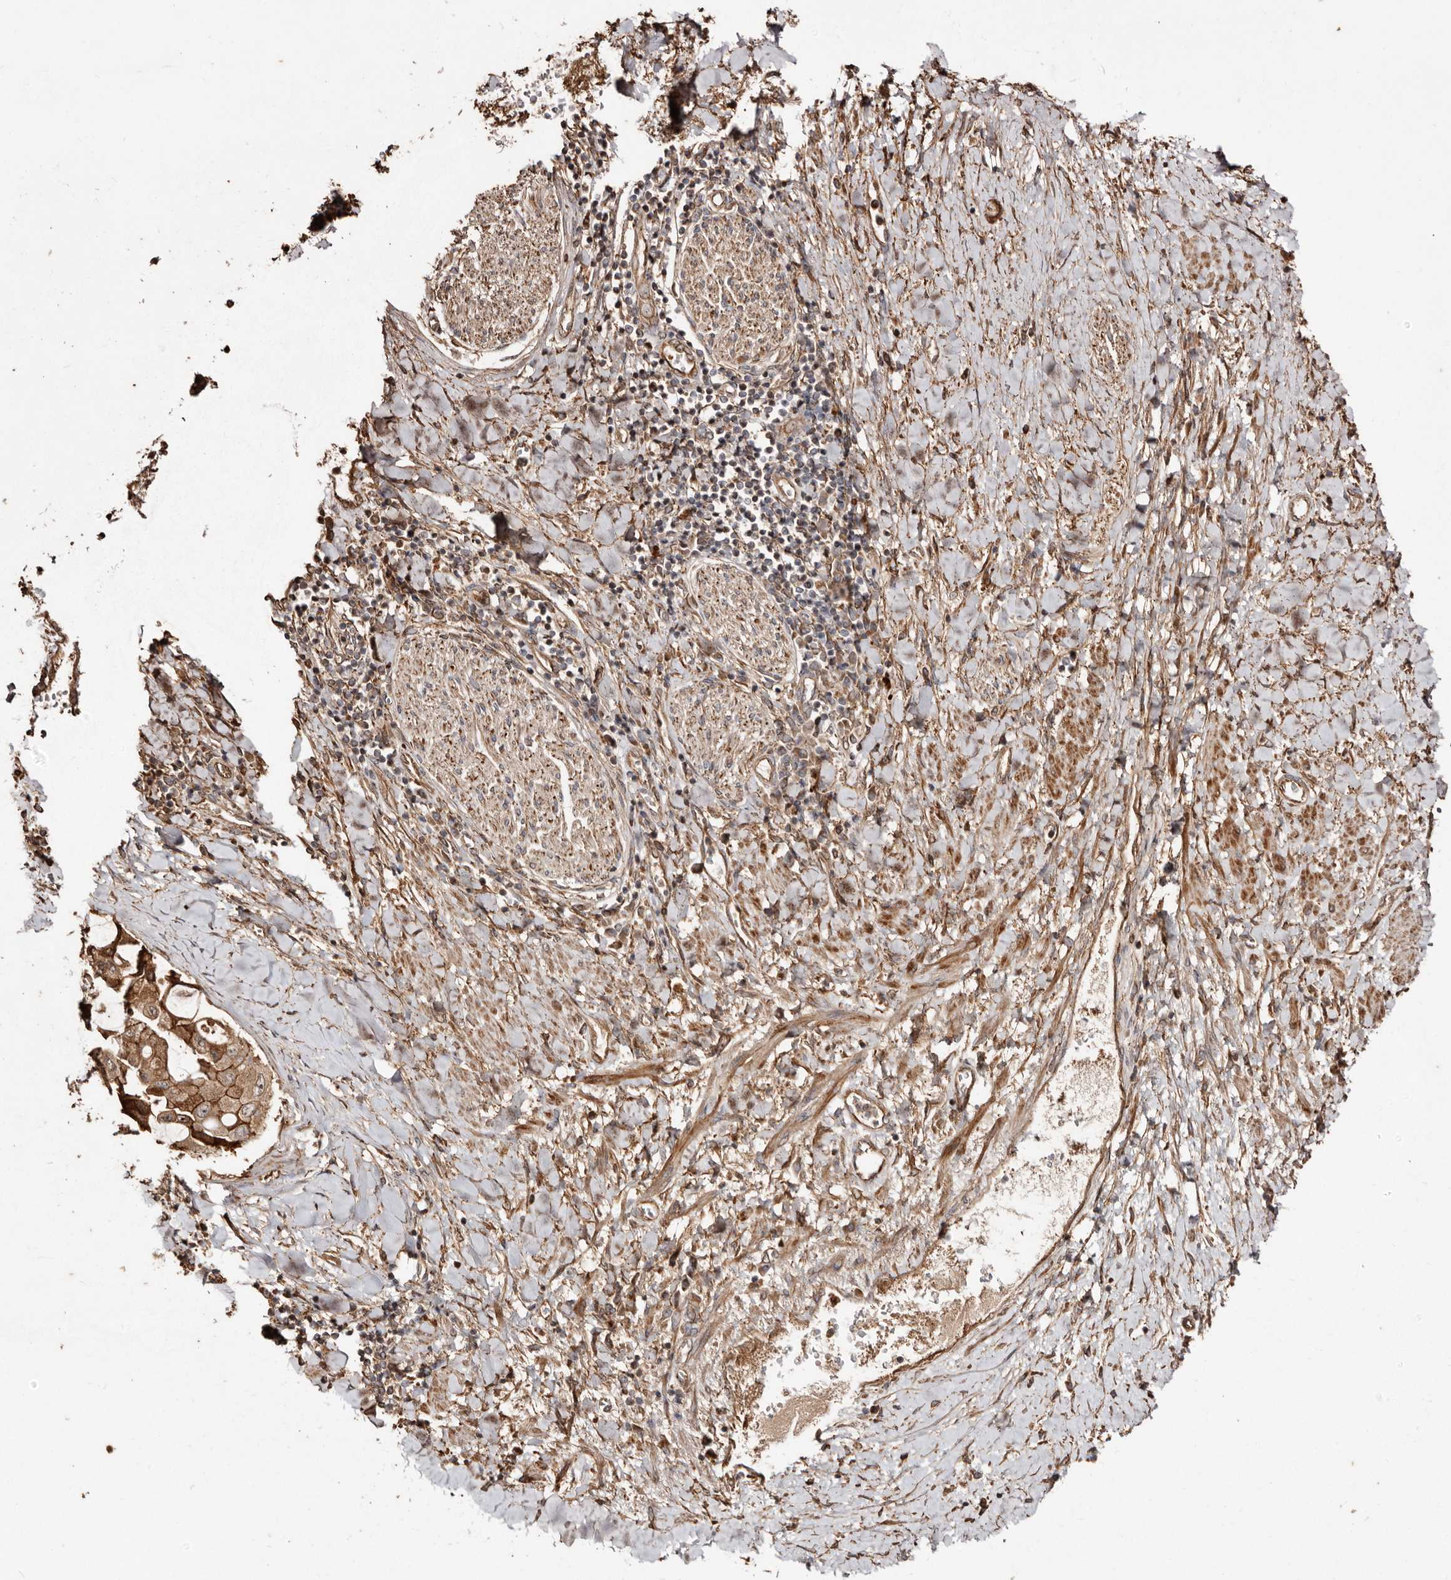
{"staining": {"intensity": "strong", "quantity": ">75%", "location": "cytoplasmic/membranous"}, "tissue": "liver cancer", "cell_type": "Tumor cells", "image_type": "cancer", "snomed": [{"axis": "morphology", "description": "Cholangiocarcinoma"}, {"axis": "topography", "description": "Liver"}], "caption": "A high-resolution photomicrograph shows immunohistochemistry staining of cholangiocarcinoma (liver), which exhibits strong cytoplasmic/membranous expression in approximately >75% of tumor cells. The protein of interest is stained brown, and the nuclei are stained in blue (DAB (3,3'-diaminobenzidine) IHC with brightfield microscopy, high magnification).", "gene": "MACC1", "patient": {"sex": "male", "age": 50}}